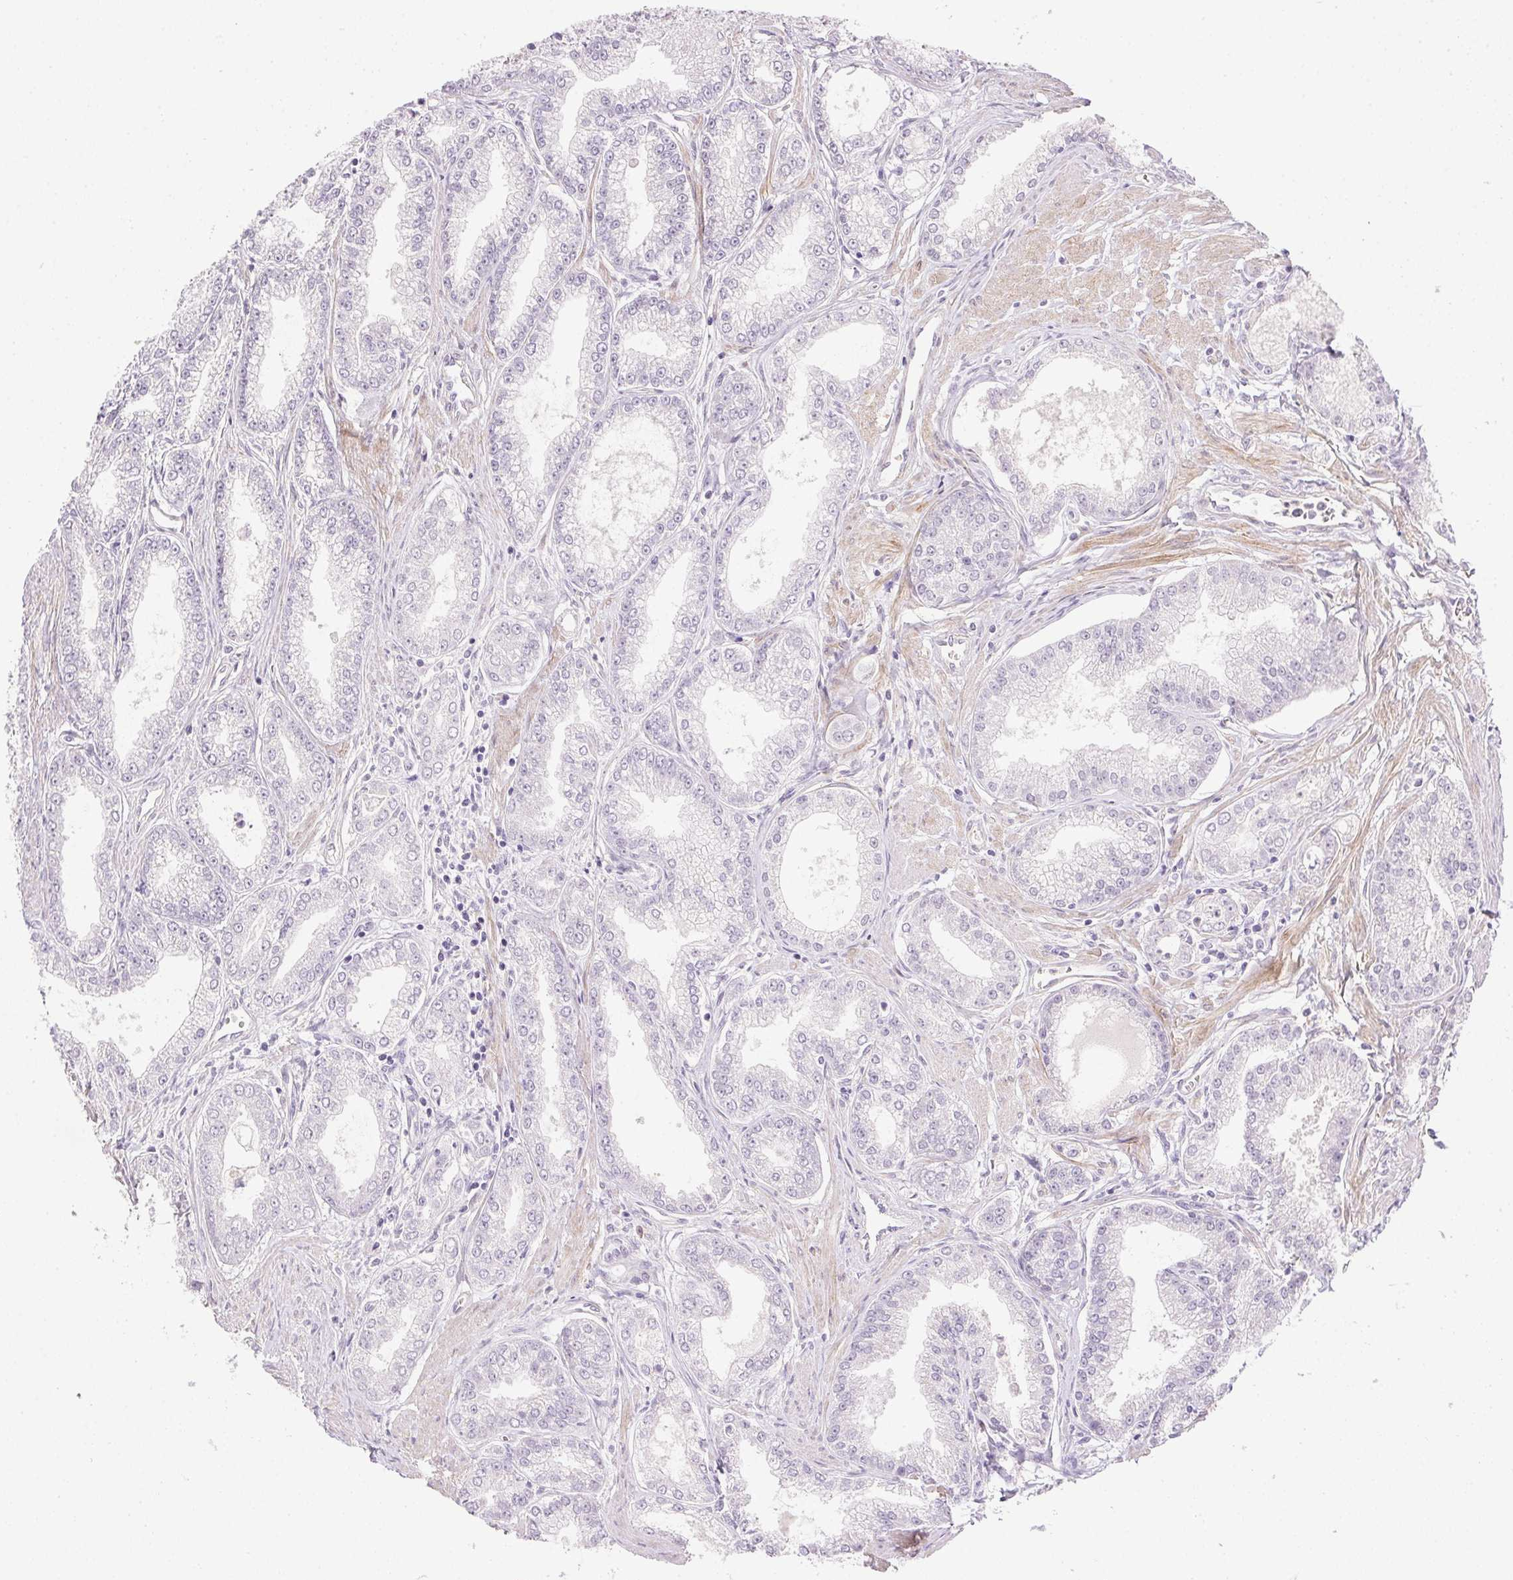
{"staining": {"intensity": "negative", "quantity": "none", "location": "none"}, "tissue": "prostate cancer", "cell_type": "Tumor cells", "image_type": "cancer", "snomed": [{"axis": "morphology", "description": "Adenocarcinoma, NOS"}, {"axis": "topography", "description": "Prostate"}], "caption": "IHC of adenocarcinoma (prostate) exhibits no expression in tumor cells. The staining was performed using DAB to visualize the protein expression in brown, while the nuclei were stained in blue with hematoxylin (Magnification: 20x).", "gene": "PRL", "patient": {"sex": "male", "age": 71}}